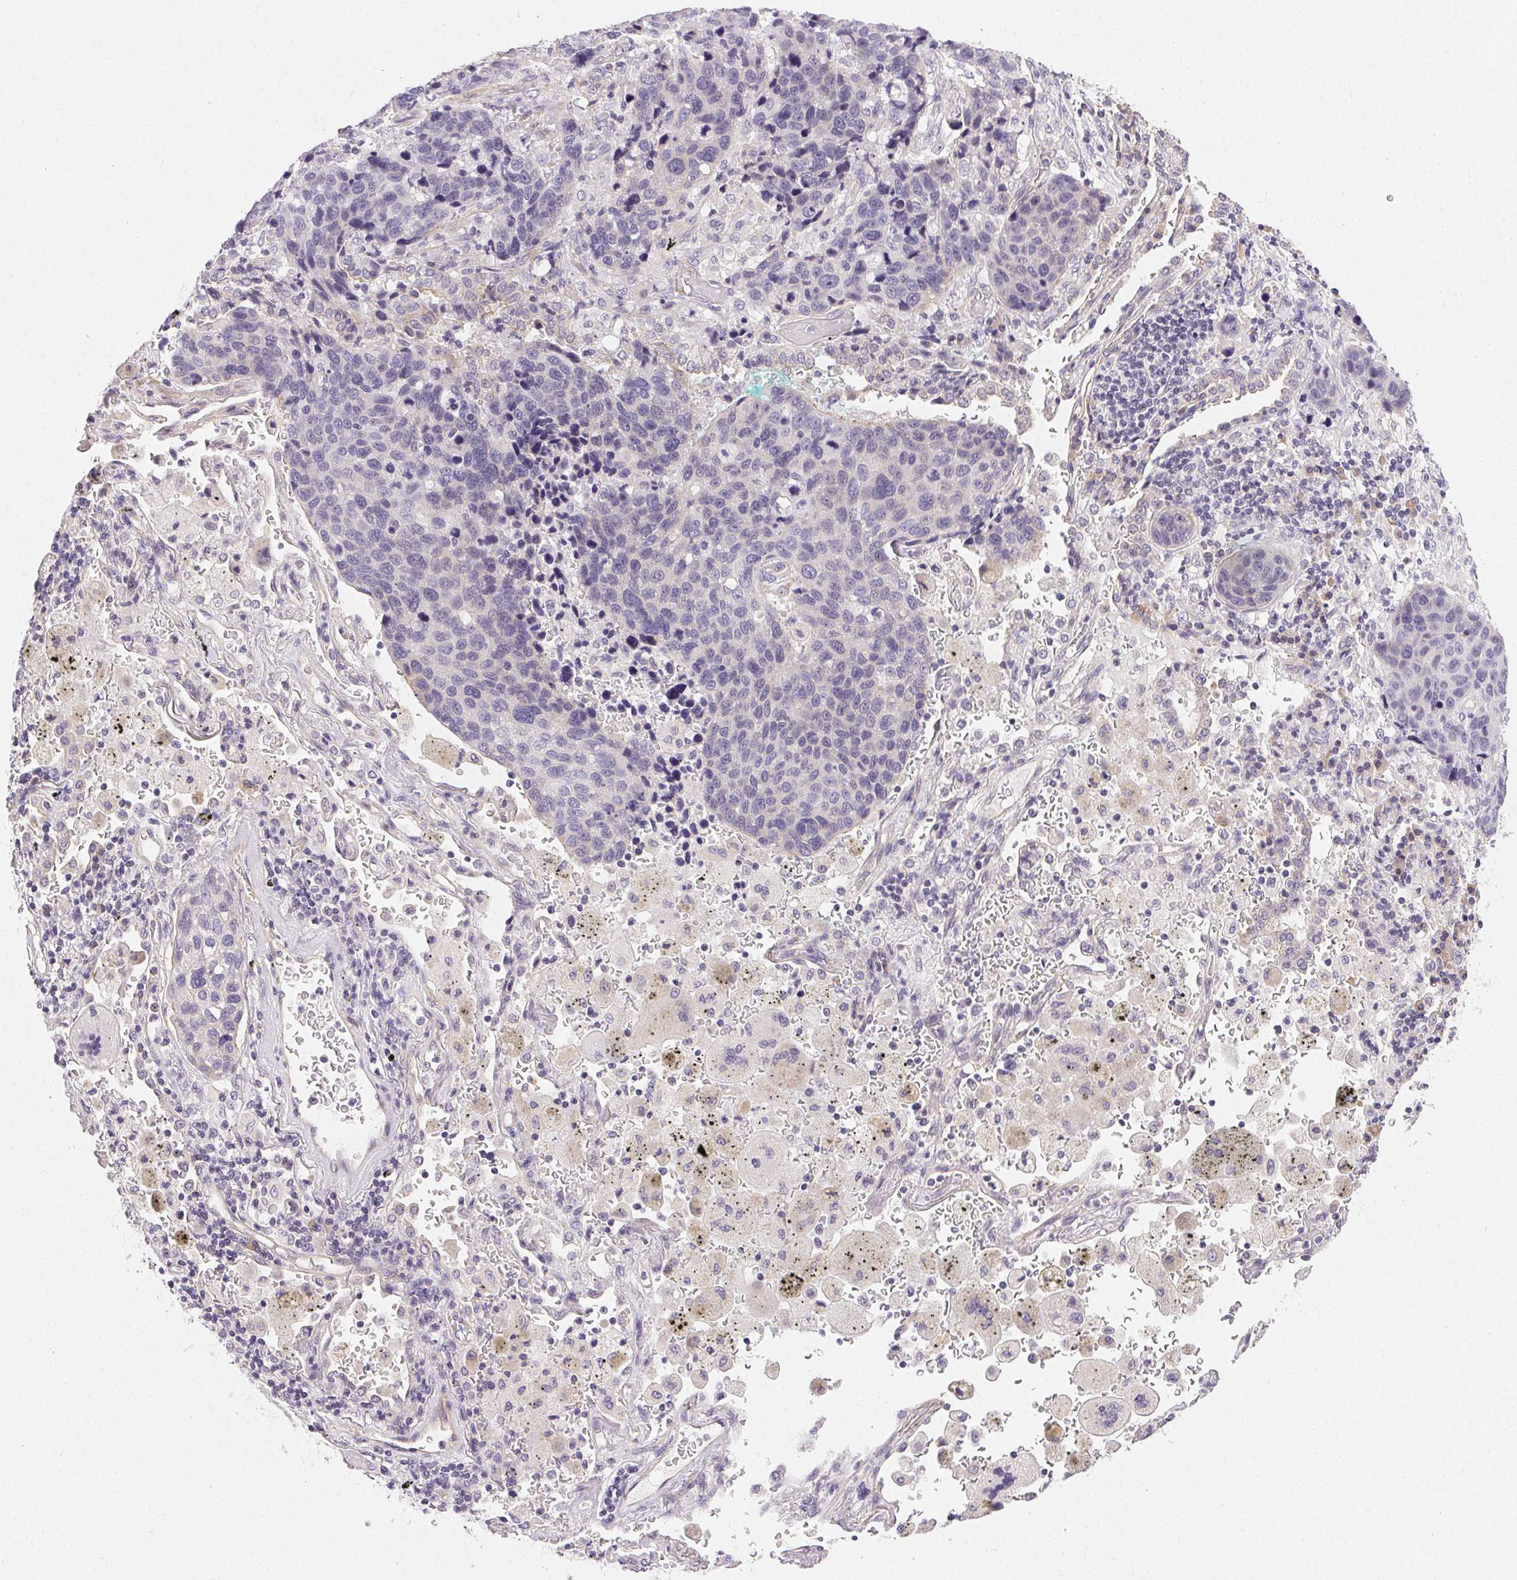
{"staining": {"intensity": "negative", "quantity": "none", "location": "none"}, "tissue": "lung cancer", "cell_type": "Tumor cells", "image_type": "cancer", "snomed": [{"axis": "morphology", "description": "Squamous cell carcinoma, NOS"}, {"axis": "topography", "description": "Lymph node"}, {"axis": "topography", "description": "Lung"}], "caption": "Immunohistochemistry photomicrograph of neoplastic tissue: human squamous cell carcinoma (lung) stained with DAB (3,3'-diaminobenzidine) demonstrates no significant protein staining in tumor cells.", "gene": "CSN1S1", "patient": {"sex": "male", "age": 61}}